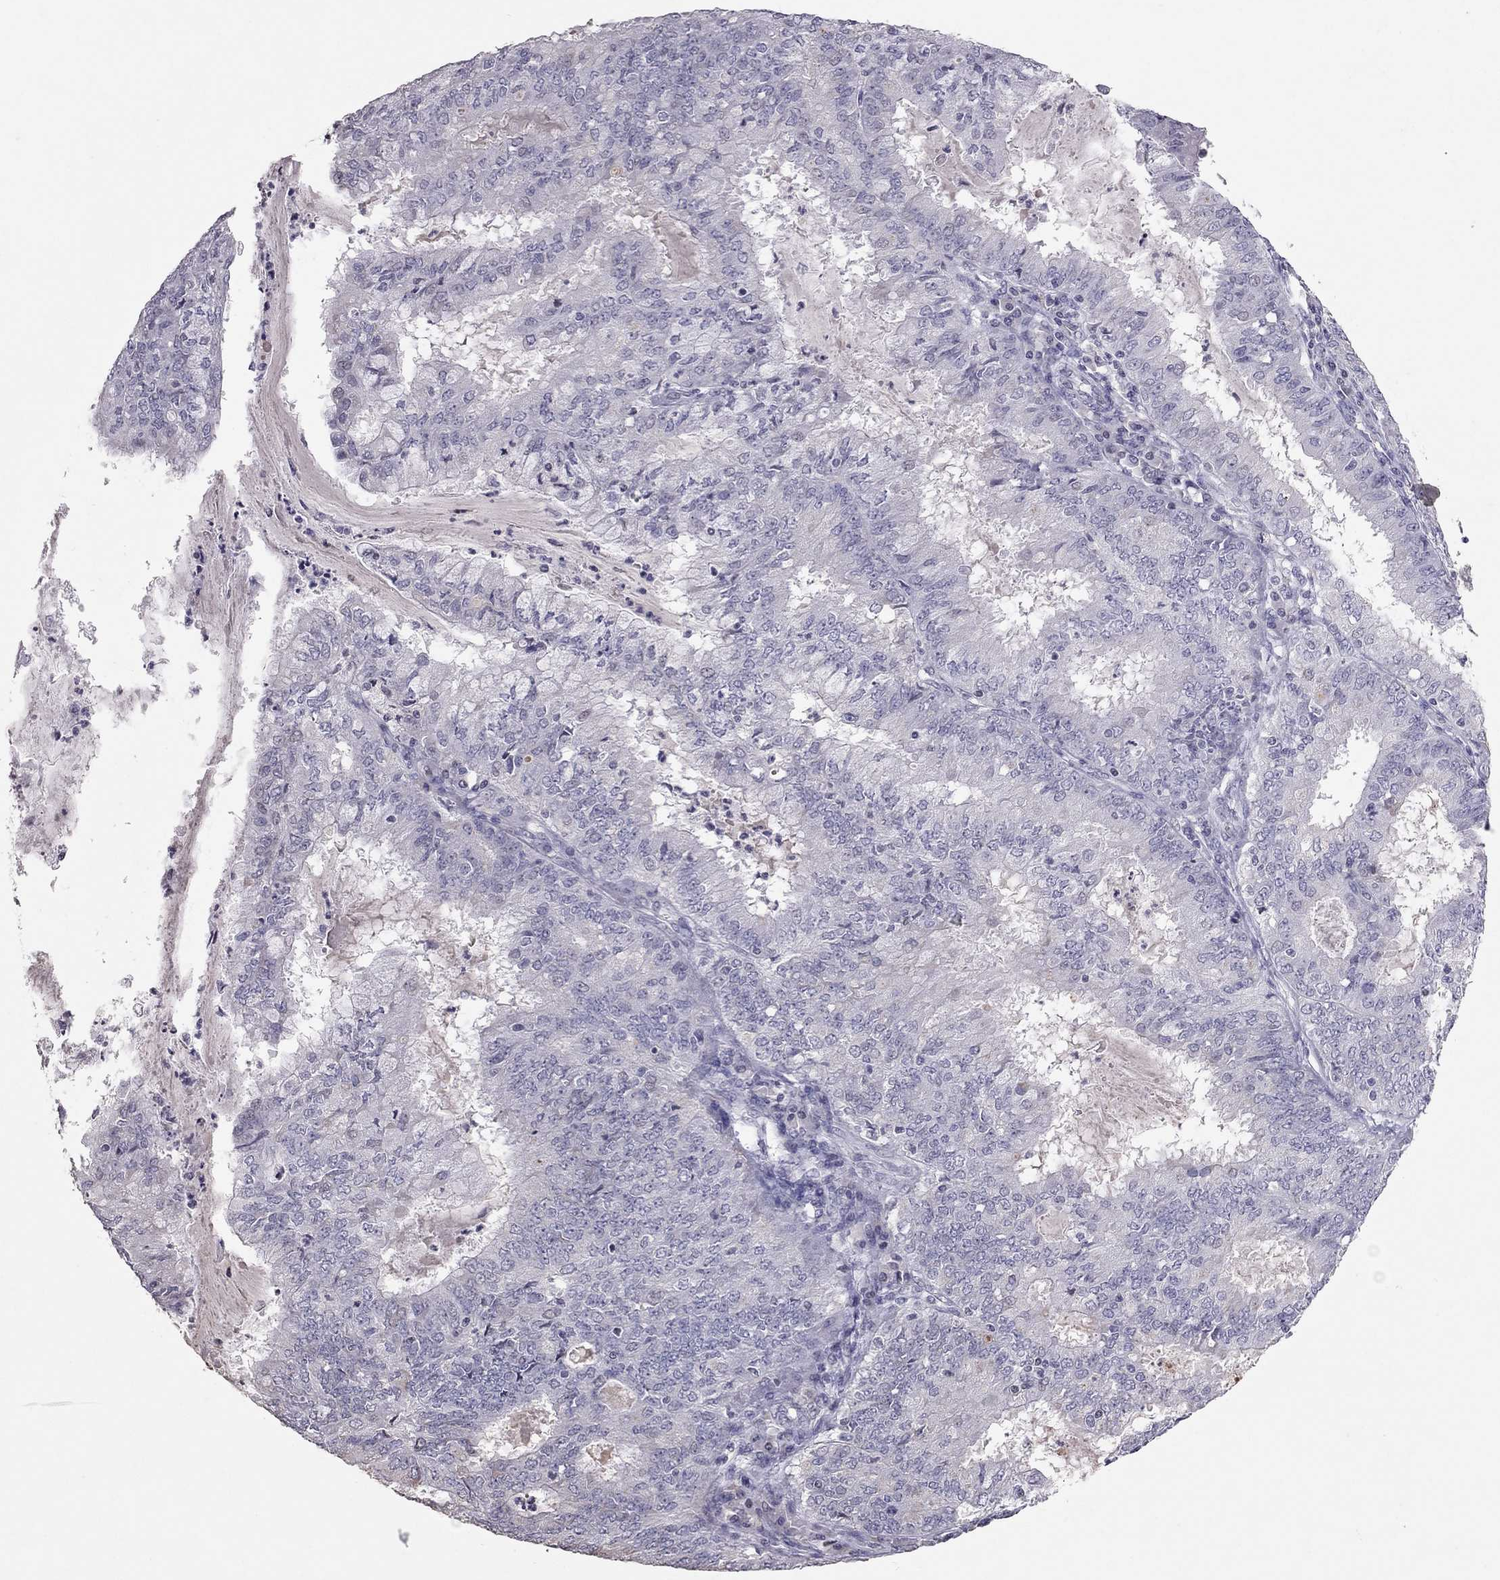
{"staining": {"intensity": "negative", "quantity": "none", "location": "none"}, "tissue": "endometrial cancer", "cell_type": "Tumor cells", "image_type": "cancer", "snomed": [{"axis": "morphology", "description": "Adenocarcinoma, NOS"}, {"axis": "topography", "description": "Endometrium"}], "caption": "Endometrial cancer (adenocarcinoma) stained for a protein using immunohistochemistry (IHC) shows no expression tumor cells.", "gene": "TSHB", "patient": {"sex": "female", "age": 57}}